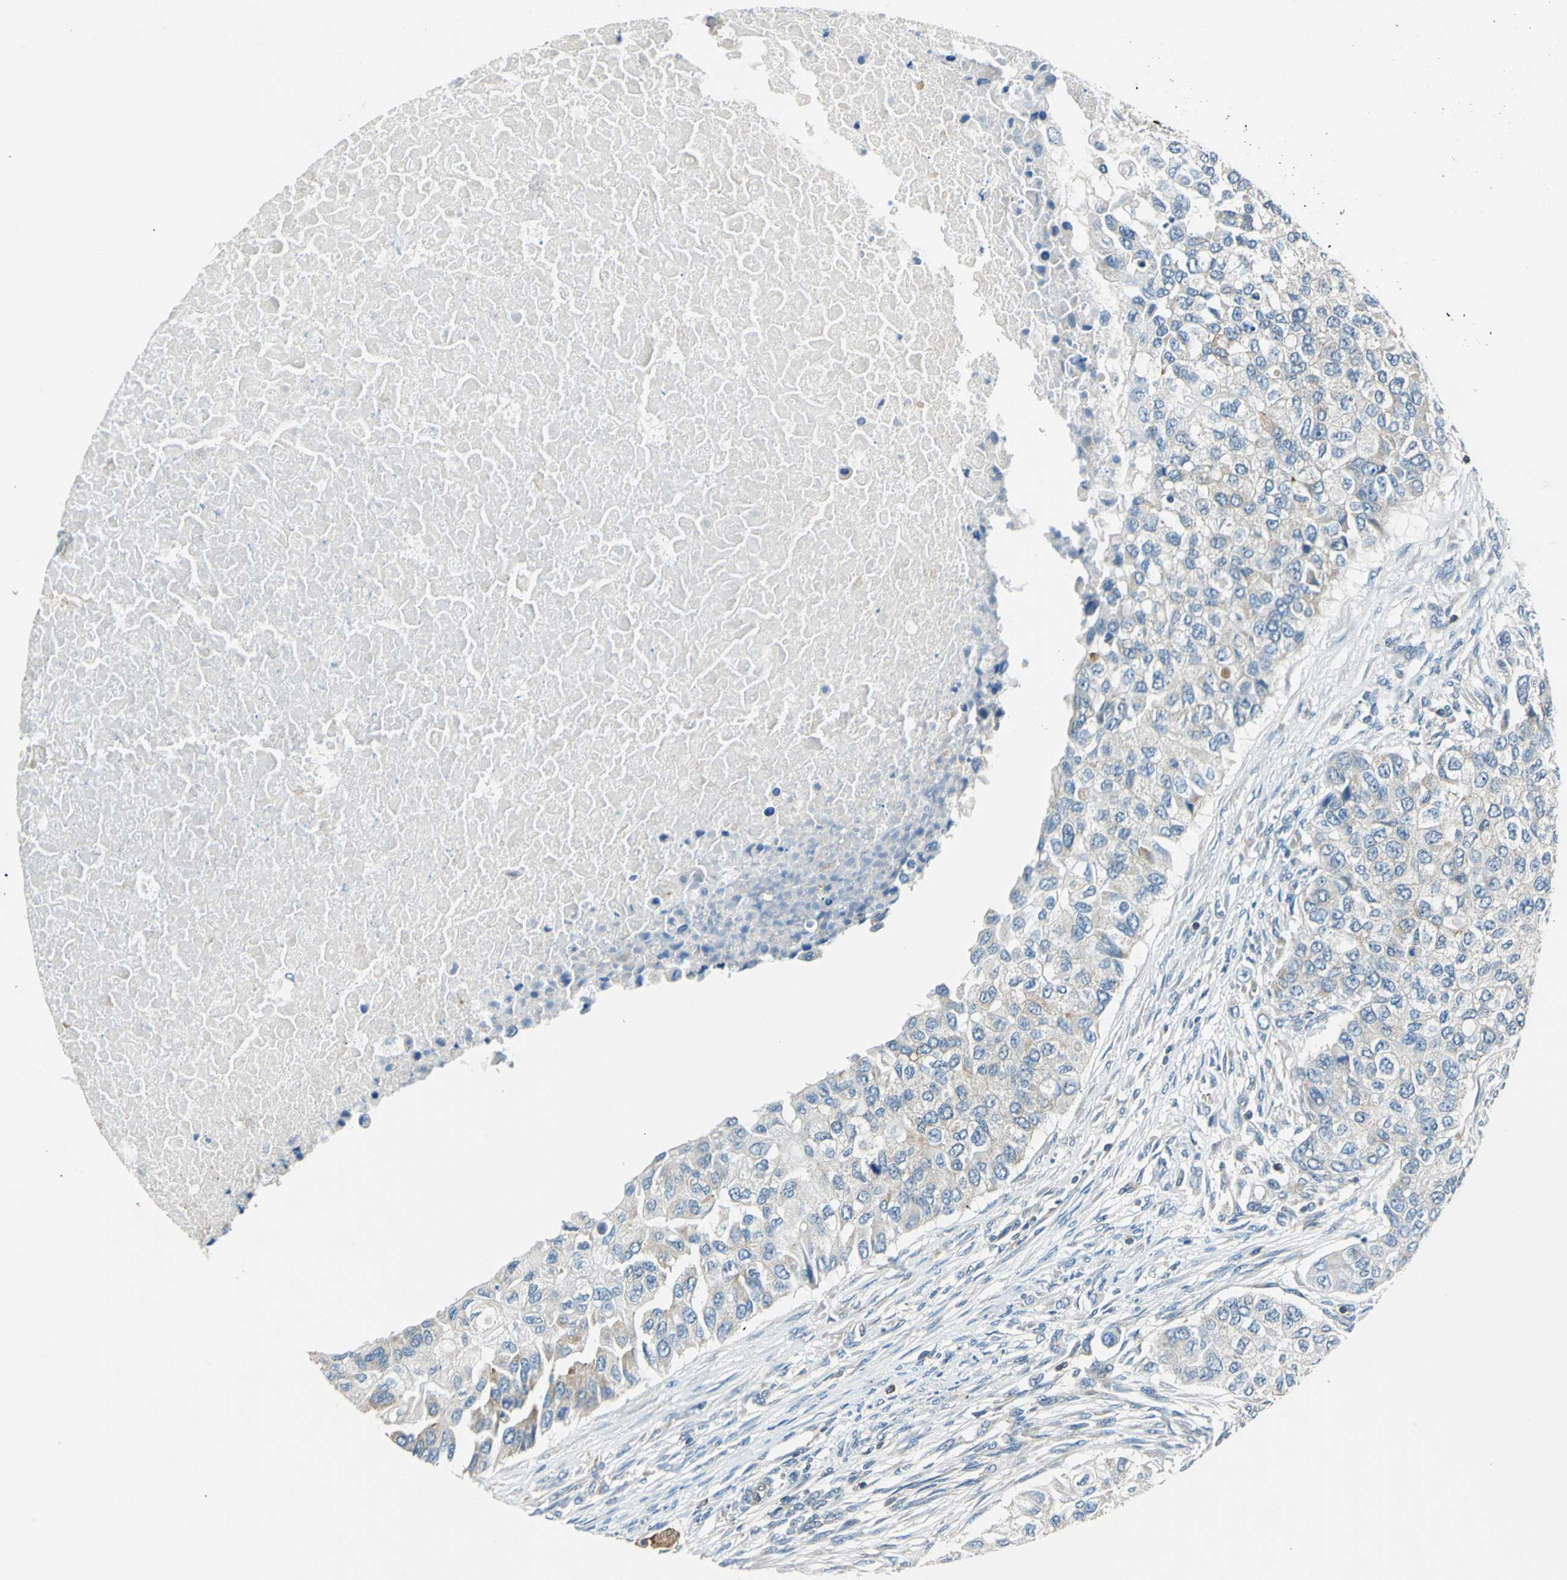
{"staining": {"intensity": "negative", "quantity": "none", "location": "none"}, "tissue": "breast cancer", "cell_type": "Tumor cells", "image_type": "cancer", "snomed": [{"axis": "morphology", "description": "Normal tissue, NOS"}, {"axis": "morphology", "description": "Duct carcinoma"}, {"axis": "topography", "description": "Breast"}], "caption": "The immunohistochemistry photomicrograph has no significant staining in tumor cells of infiltrating ductal carcinoma (breast) tissue. (DAB IHC, high magnification).", "gene": "CPA3", "patient": {"sex": "female", "age": 49}}